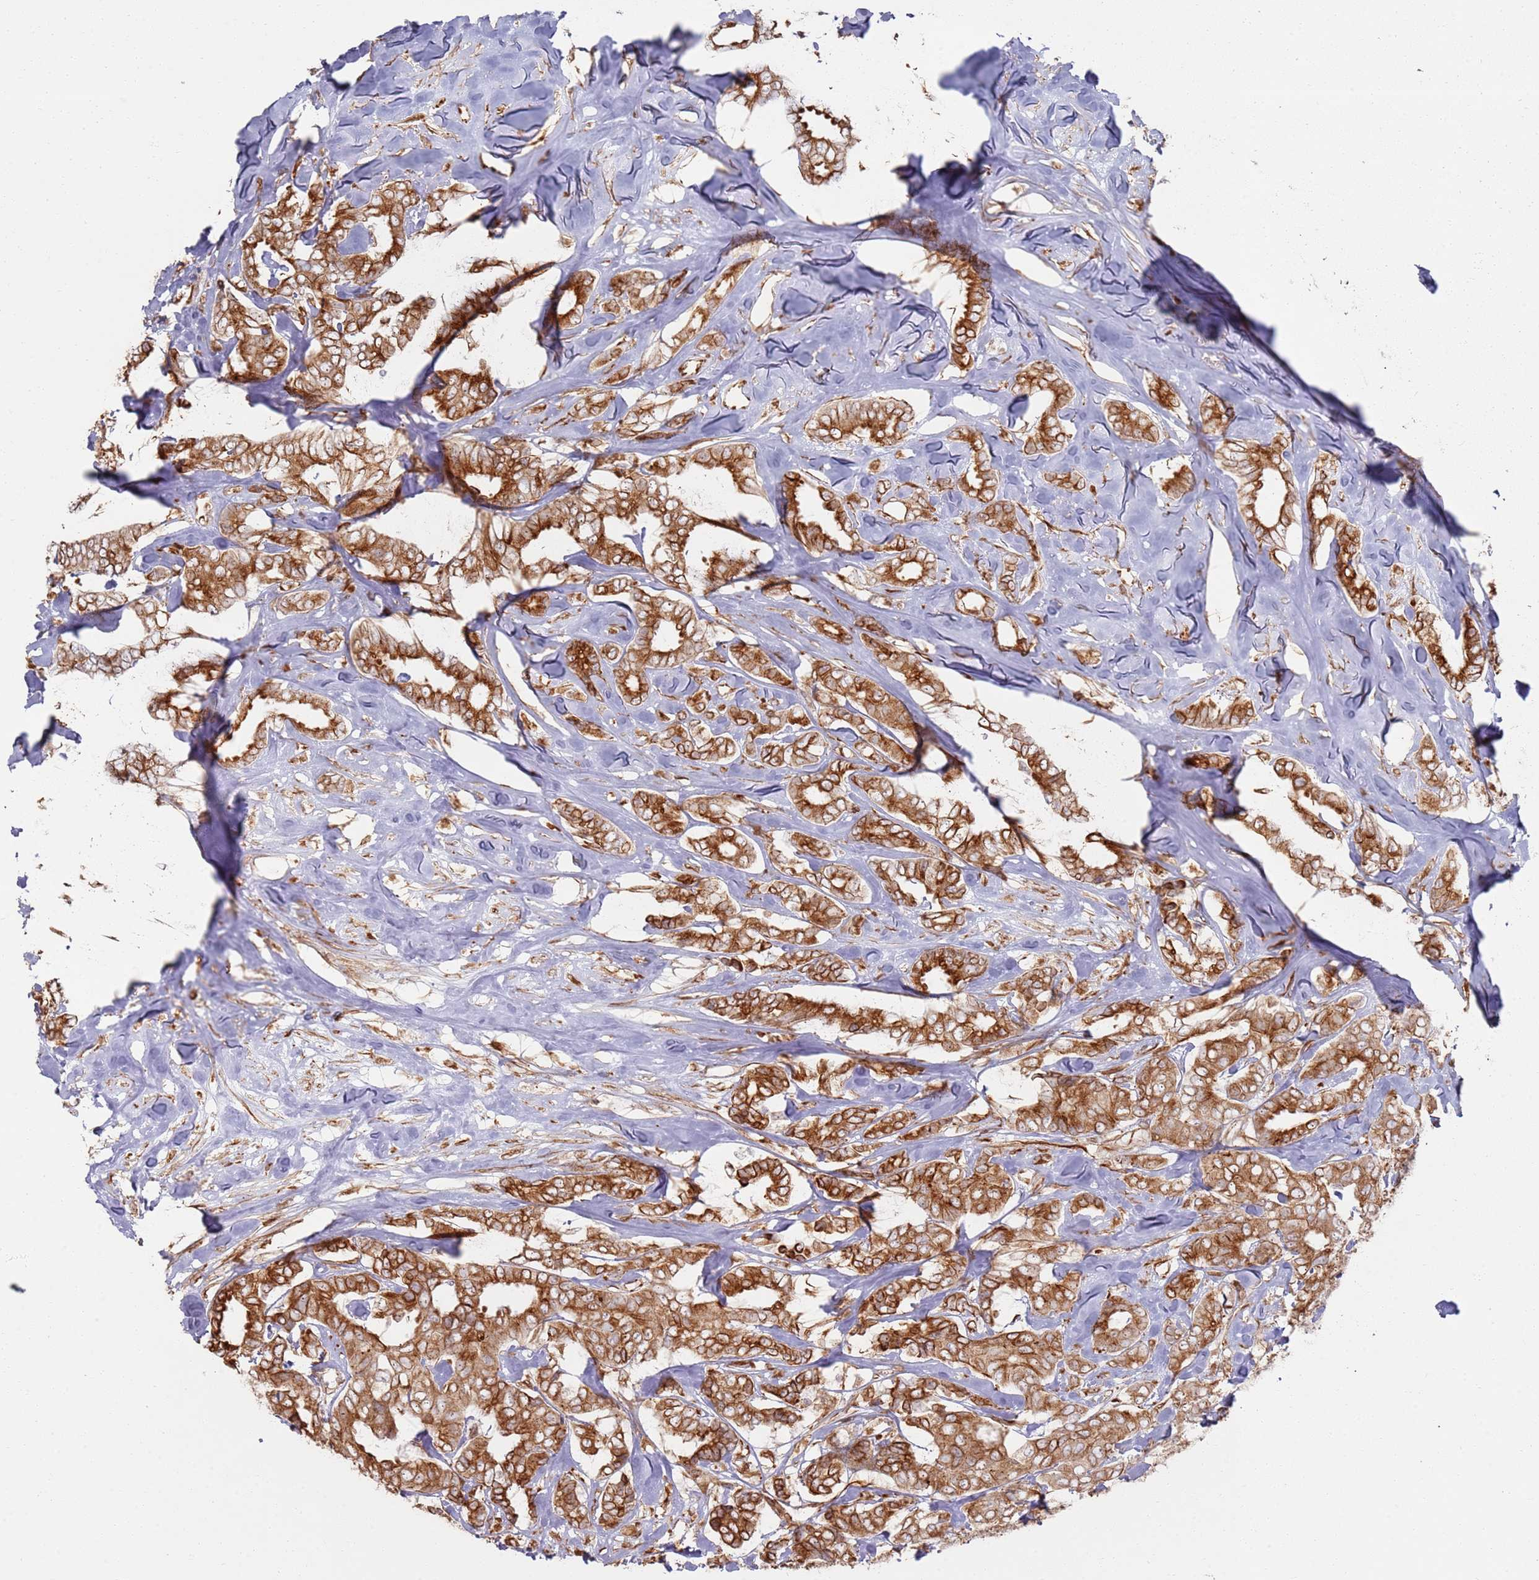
{"staining": {"intensity": "strong", "quantity": "25%-75%", "location": "cytoplasmic/membranous"}, "tissue": "breast cancer", "cell_type": "Tumor cells", "image_type": "cancer", "snomed": [{"axis": "morphology", "description": "Duct carcinoma"}, {"axis": "topography", "description": "Breast"}], "caption": "Immunohistochemical staining of human breast intraductal carcinoma exhibits high levels of strong cytoplasmic/membranous positivity in approximately 25%-75% of tumor cells.", "gene": "PHF21A", "patient": {"sex": "female", "age": 87}}